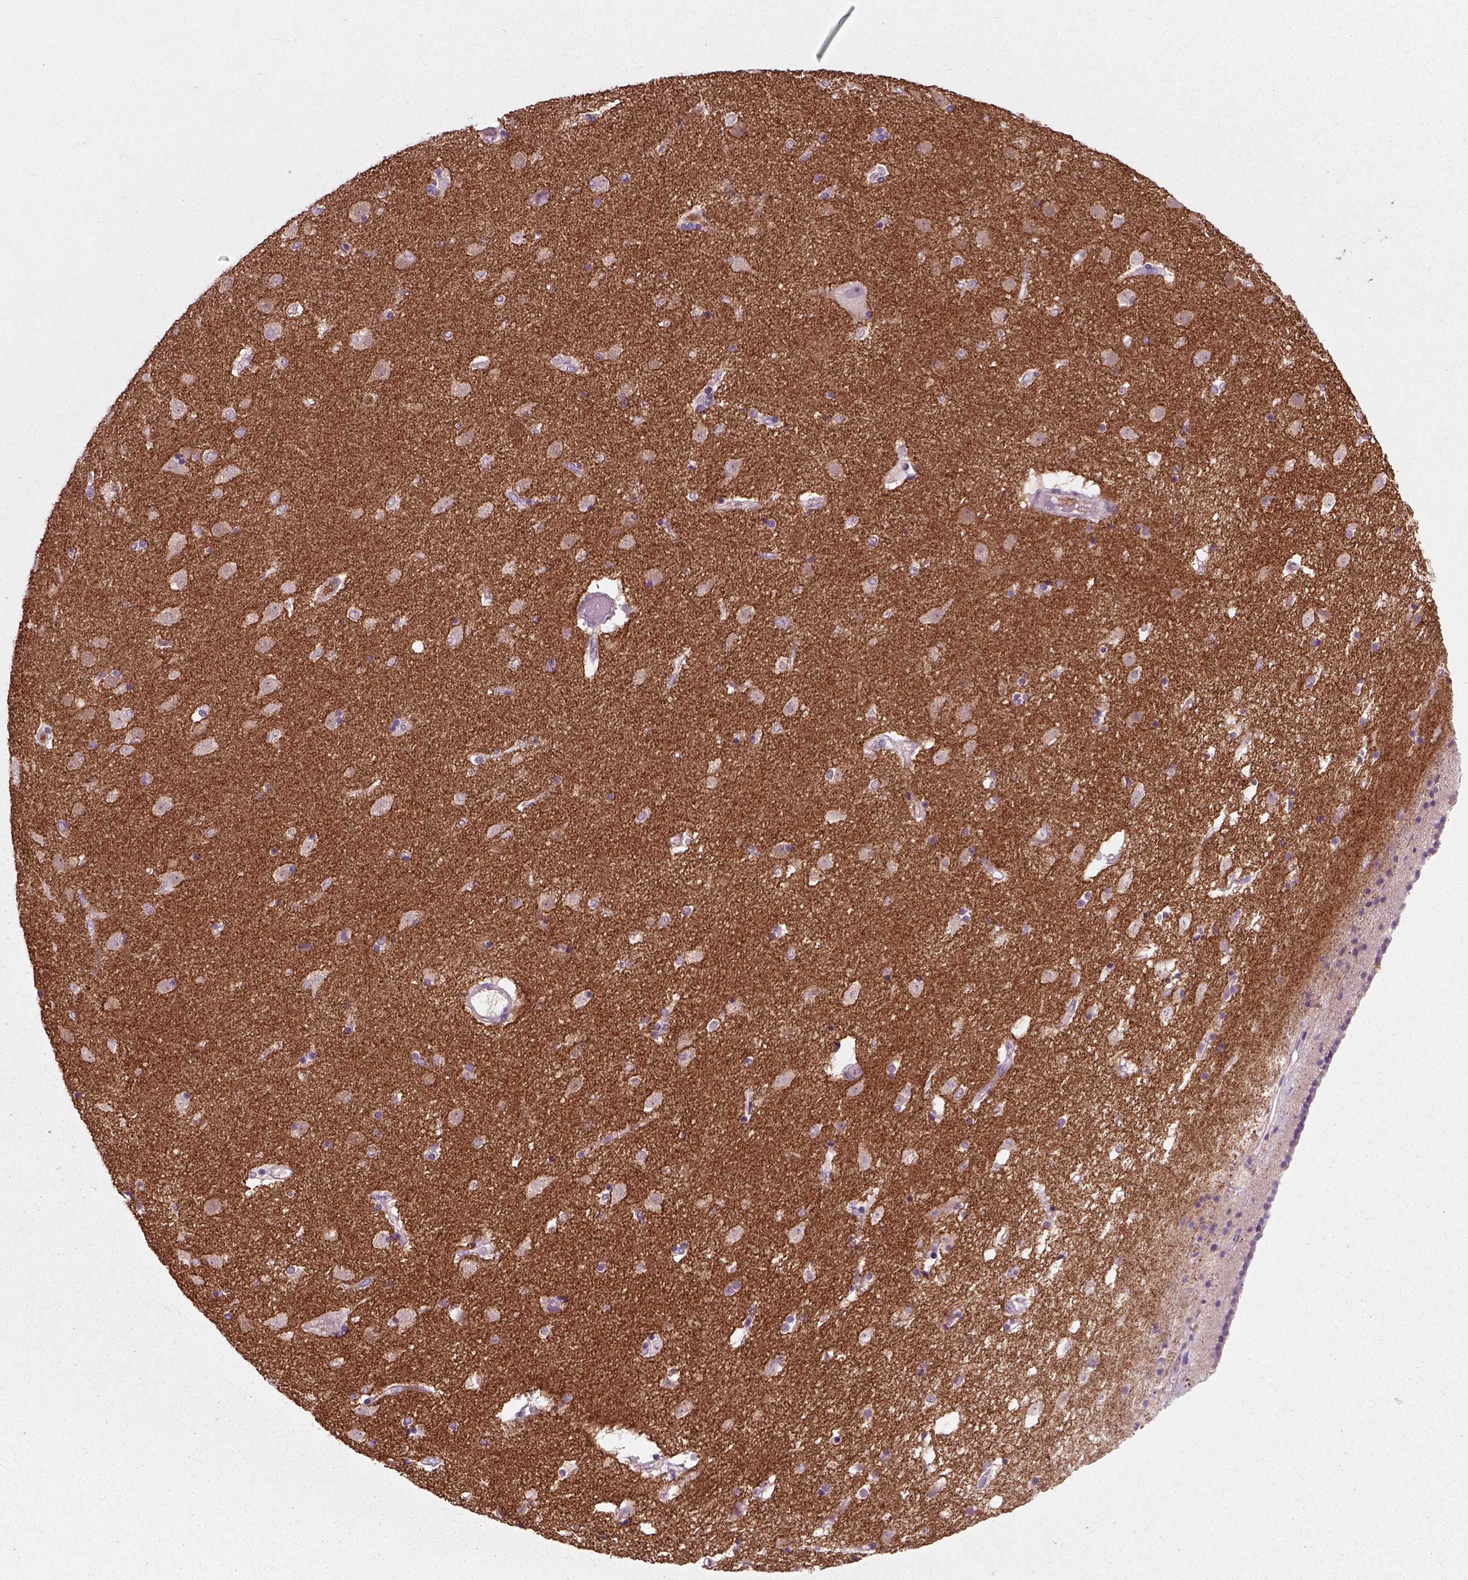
{"staining": {"intensity": "negative", "quantity": "none", "location": "none"}, "tissue": "caudate", "cell_type": "Glial cells", "image_type": "normal", "snomed": [{"axis": "morphology", "description": "Normal tissue, NOS"}, {"axis": "topography", "description": "Lateral ventricle wall"}], "caption": "Immunohistochemistry (IHC) histopathology image of normal human caudate stained for a protein (brown), which exhibits no staining in glial cells.", "gene": "RND2", "patient": {"sex": "female", "age": 71}}